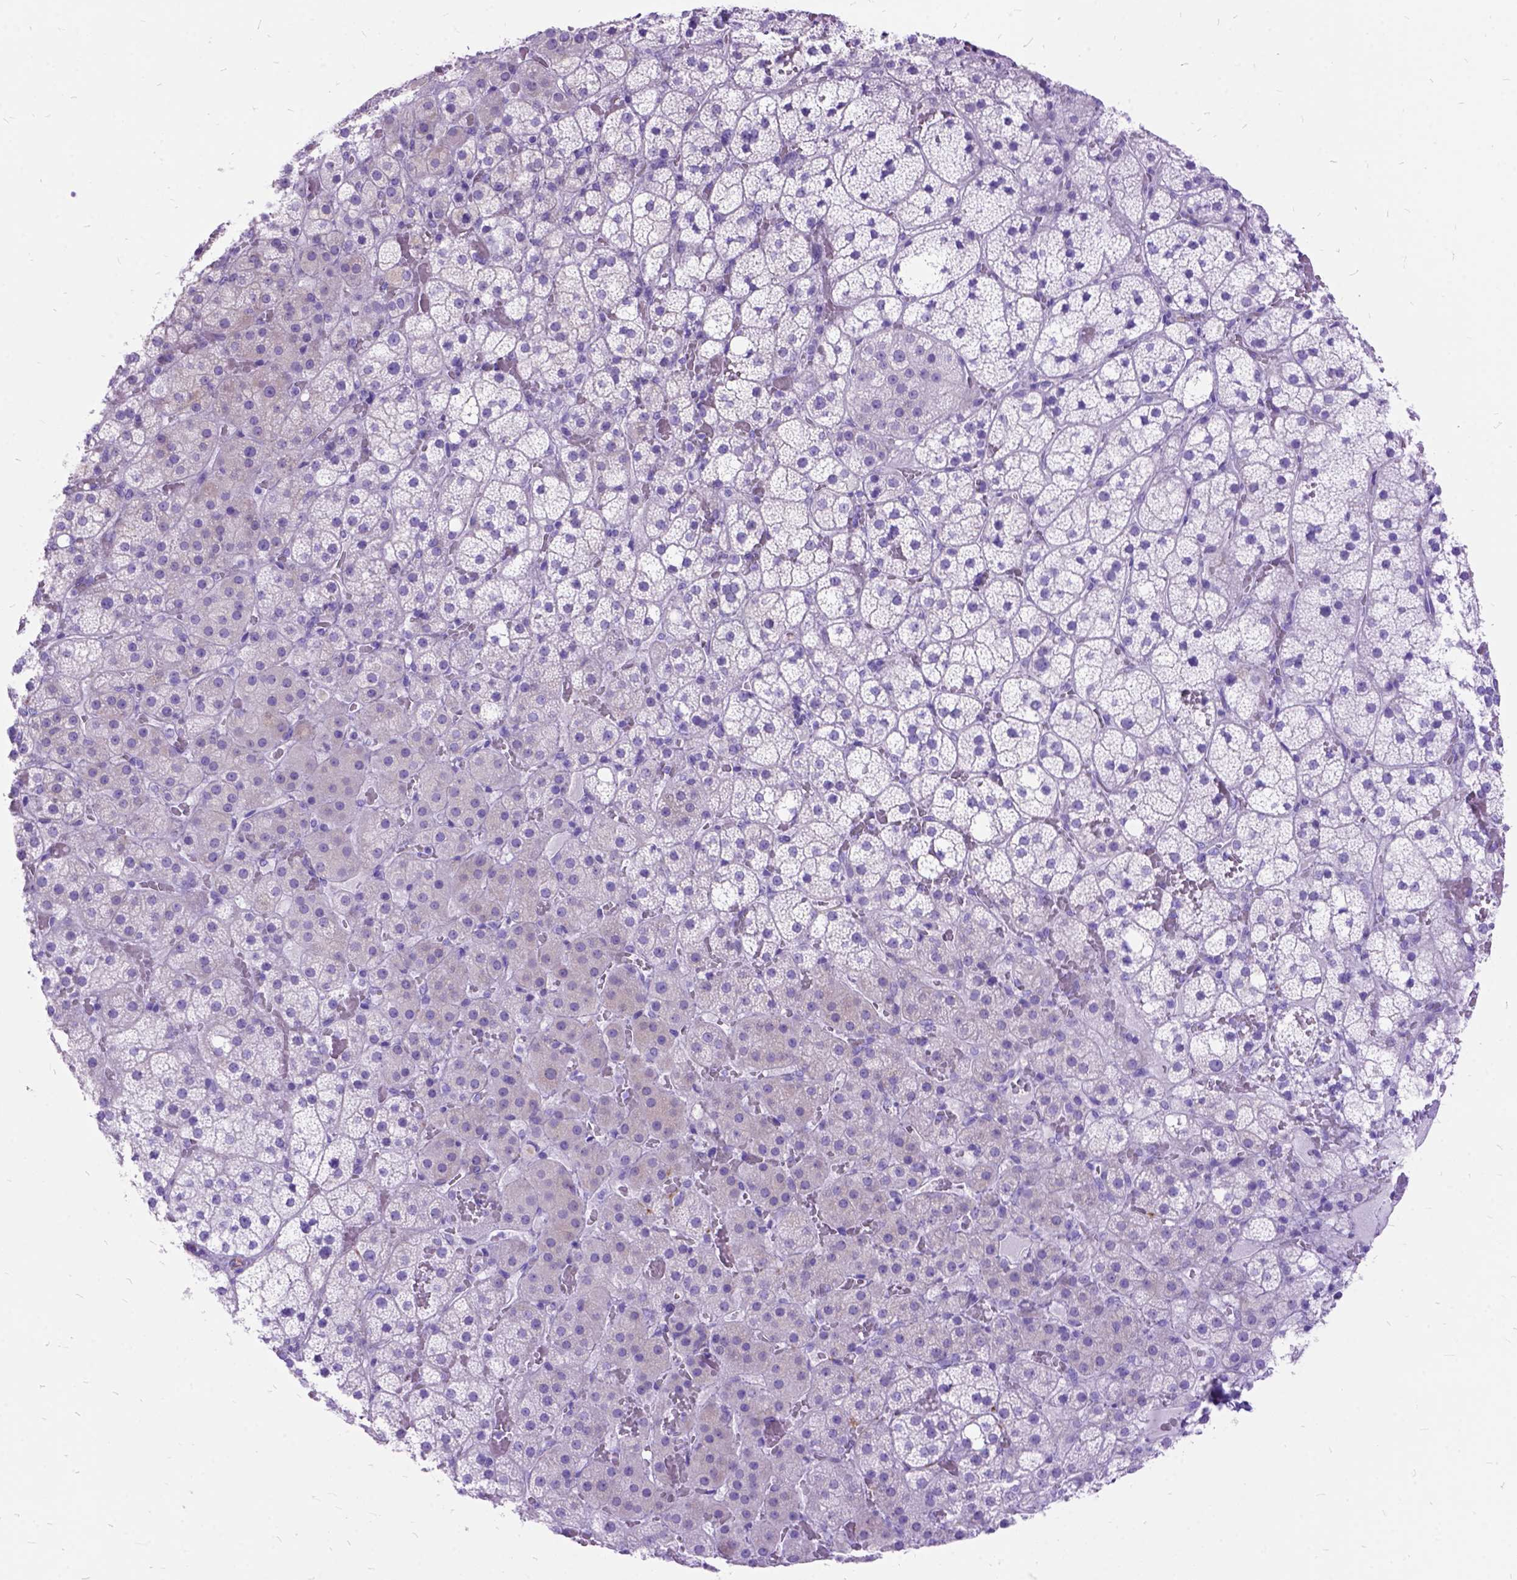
{"staining": {"intensity": "negative", "quantity": "none", "location": "none"}, "tissue": "adrenal gland", "cell_type": "Glandular cells", "image_type": "normal", "snomed": [{"axis": "morphology", "description": "Normal tissue, NOS"}, {"axis": "topography", "description": "Adrenal gland"}], "caption": "An image of adrenal gland stained for a protein displays no brown staining in glandular cells.", "gene": "DNAH2", "patient": {"sex": "male", "age": 53}}